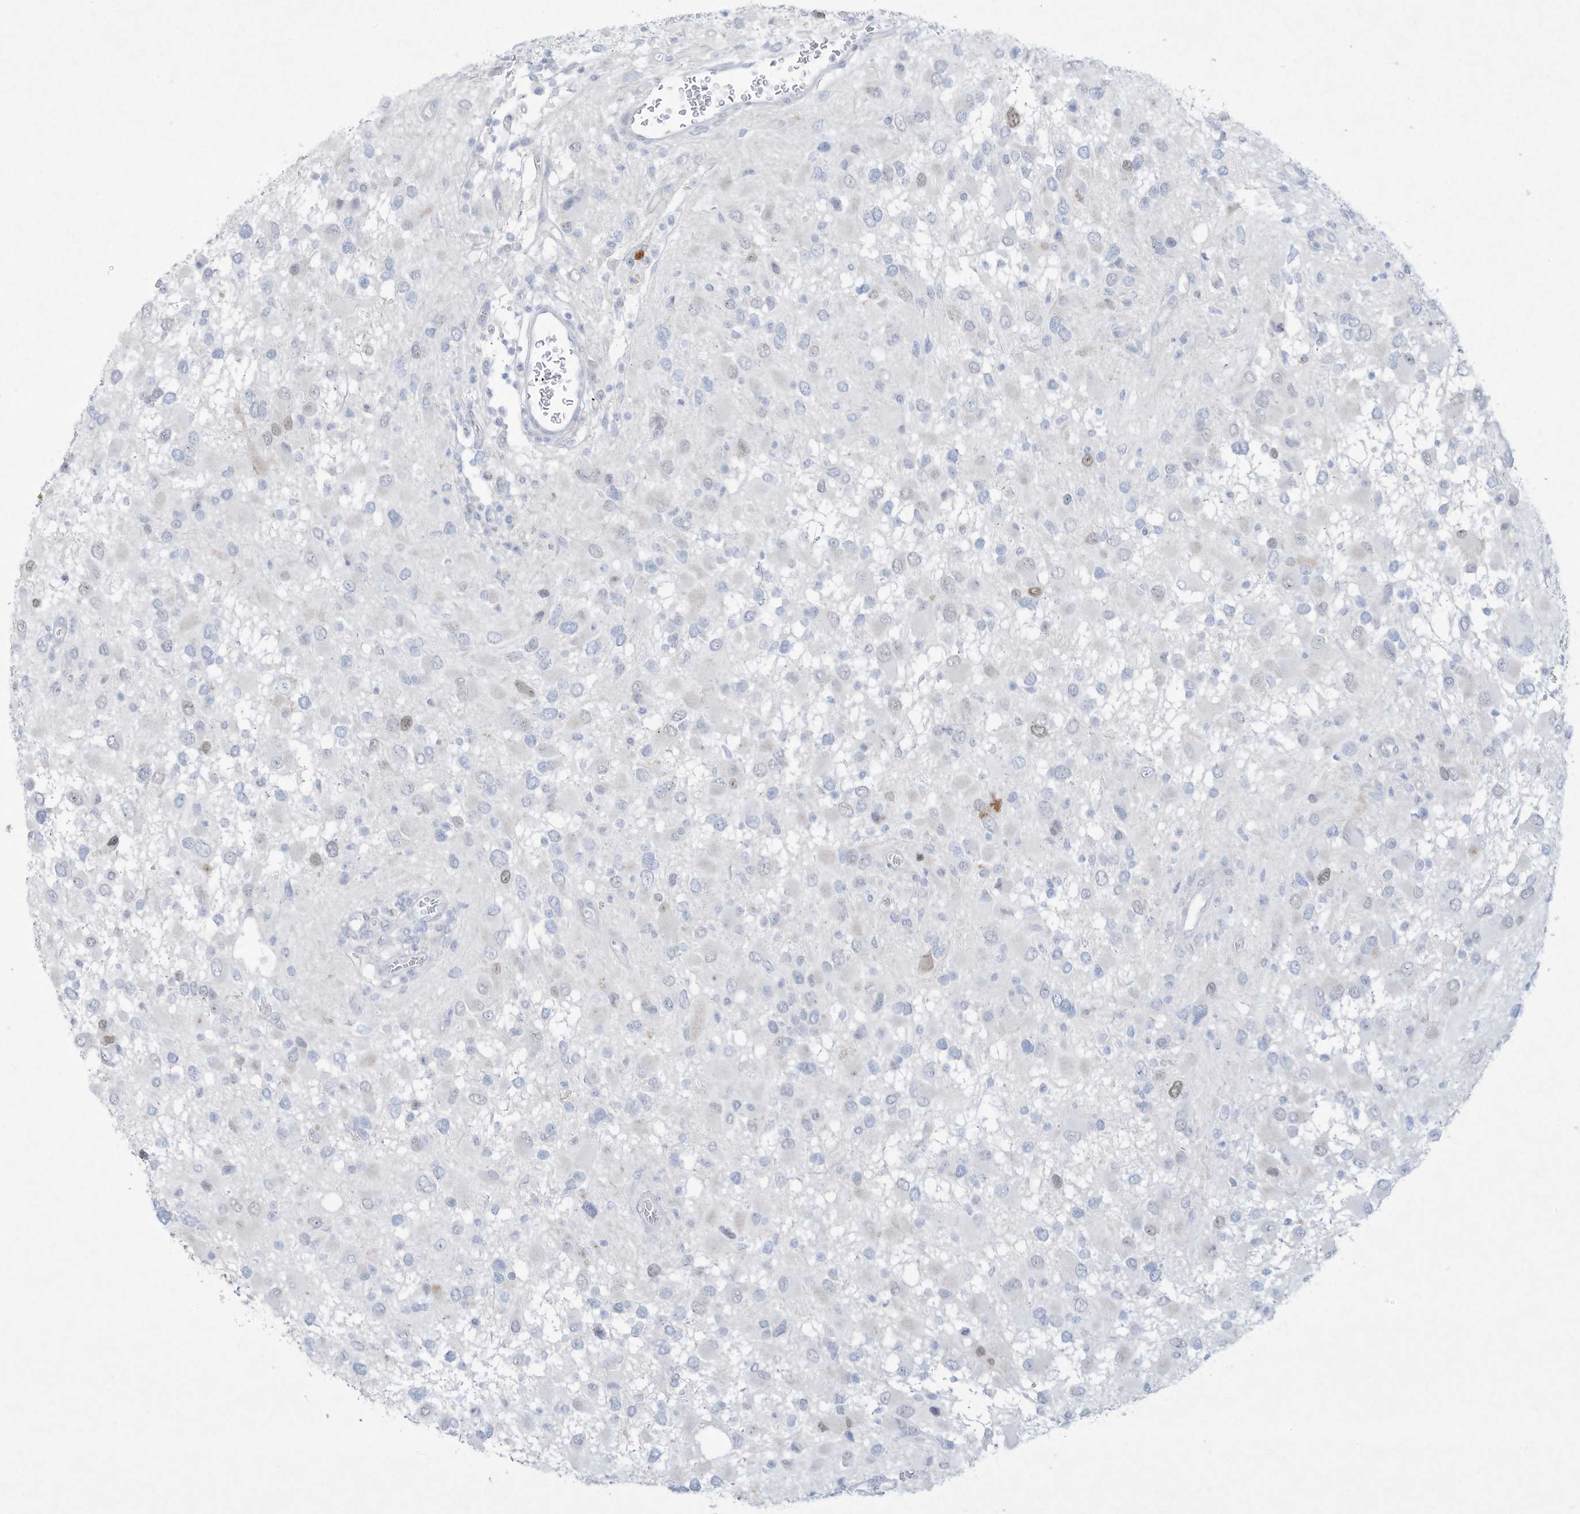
{"staining": {"intensity": "negative", "quantity": "none", "location": "none"}, "tissue": "glioma", "cell_type": "Tumor cells", "image_type": "cancer", "snomed": [{"axis": "morphology", "description": "Glioma, malignant, High grade"}, {"axis": "topography", "description": "Brain"}], "caption": "This is an immunohistochemistry (IHC) image of human glioma. There is no staining in tumor cells.", "gene": "PAX6", "patient": {"sex": "male", "age": 53}}